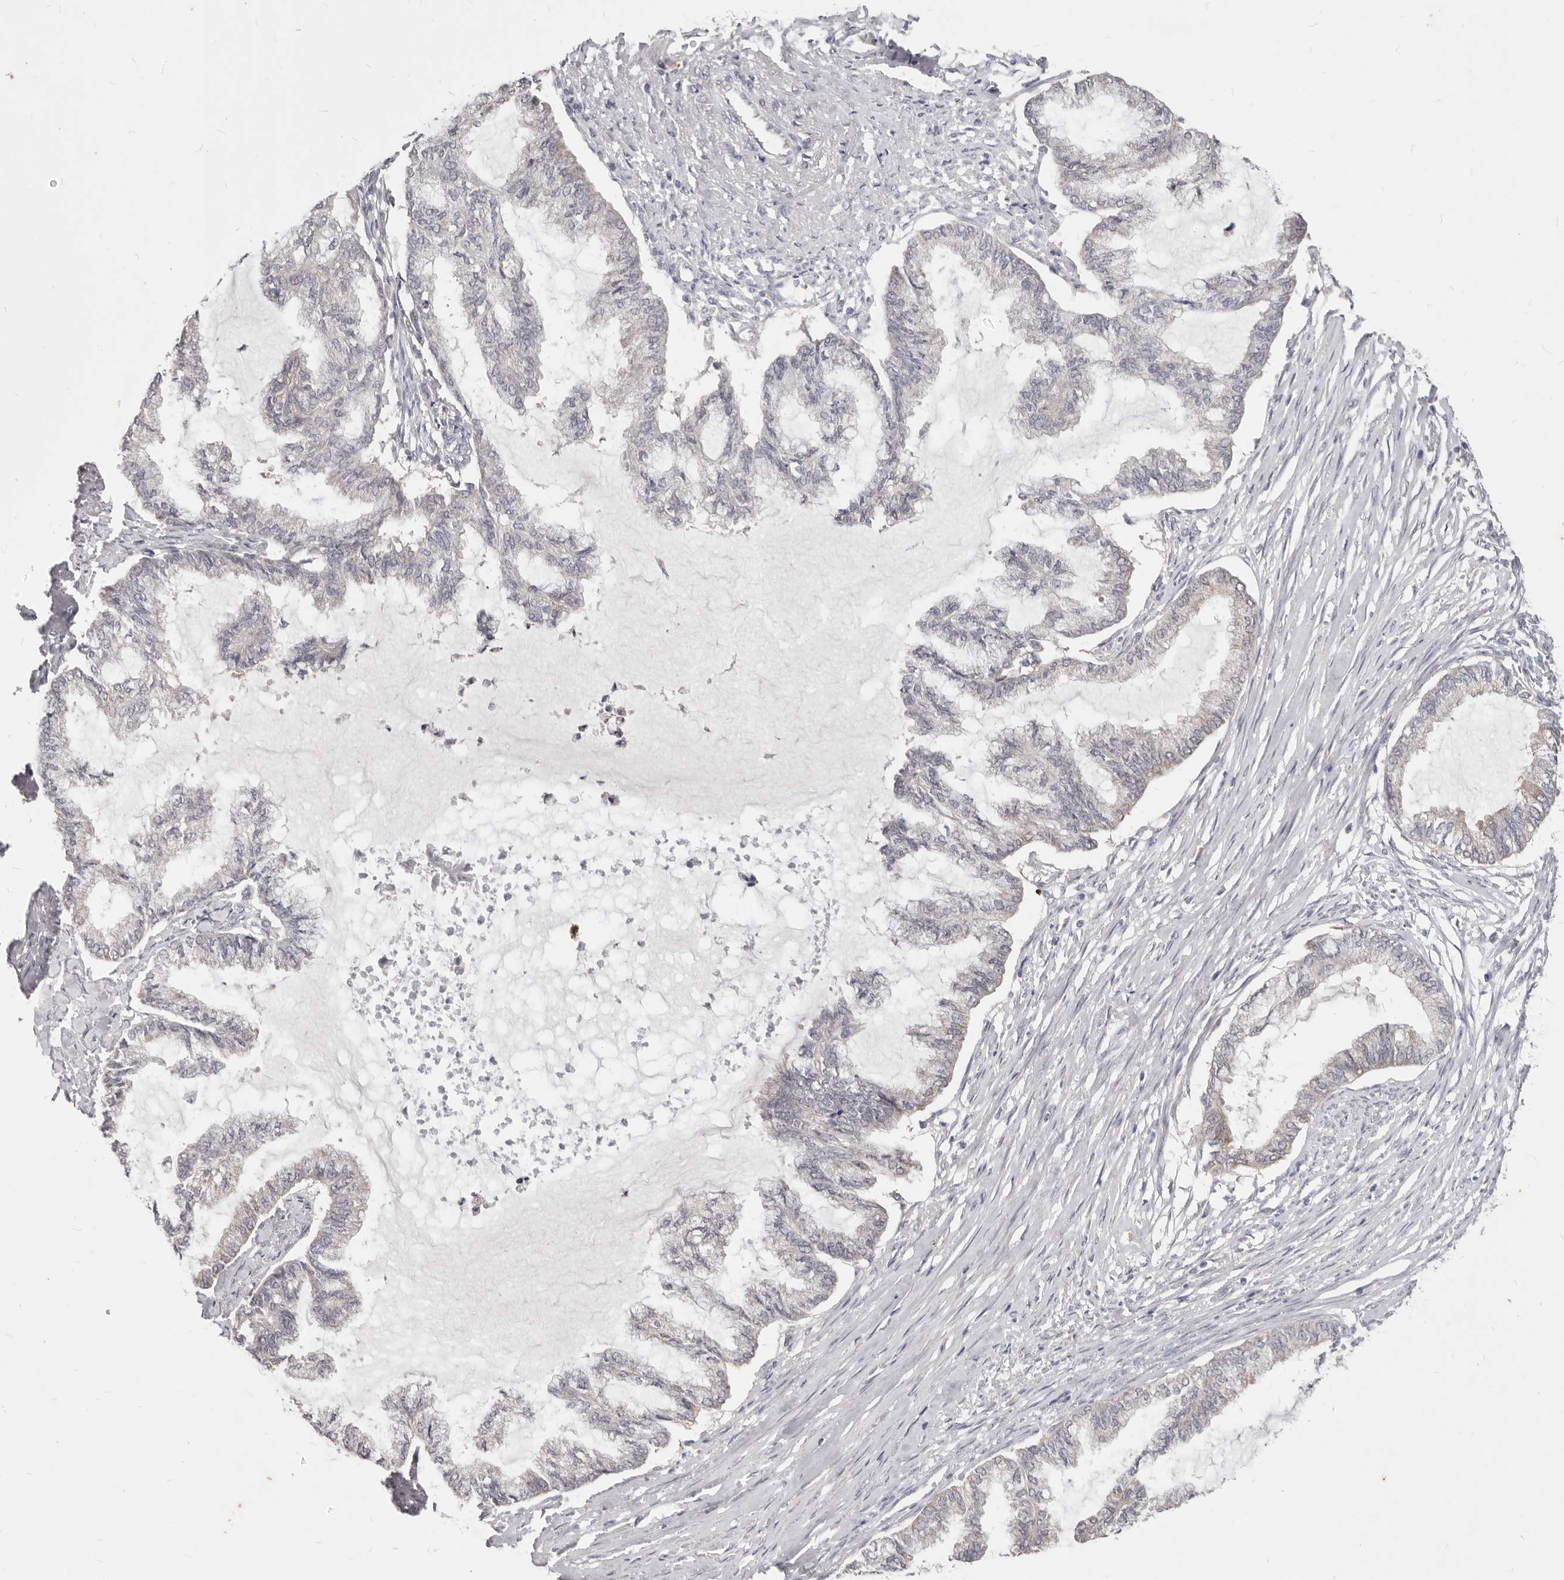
{"staining": {"intensity": "negative", "quantity": "none", "location": "none"}, "tissue": "endometrial cancer", "cell_type": "Tumor cells", "image_type": "cancer", "snomed": [{"axis": "morphology", "description": "Adenocarcinoma, NOS"}, {"axis": "topography", "description": "Endometrium"}], "caption": "High magnification brightfield microscopy of endometrial cancer (adenocarcinoma) stained with DAB (3,3'-diaminobenzidine) (brown) and counterstained with hematoxylin (blue): tumor cells show no significant expression.", "gene": "WDR77", "patient": {"sex": "female", "age": 86}}